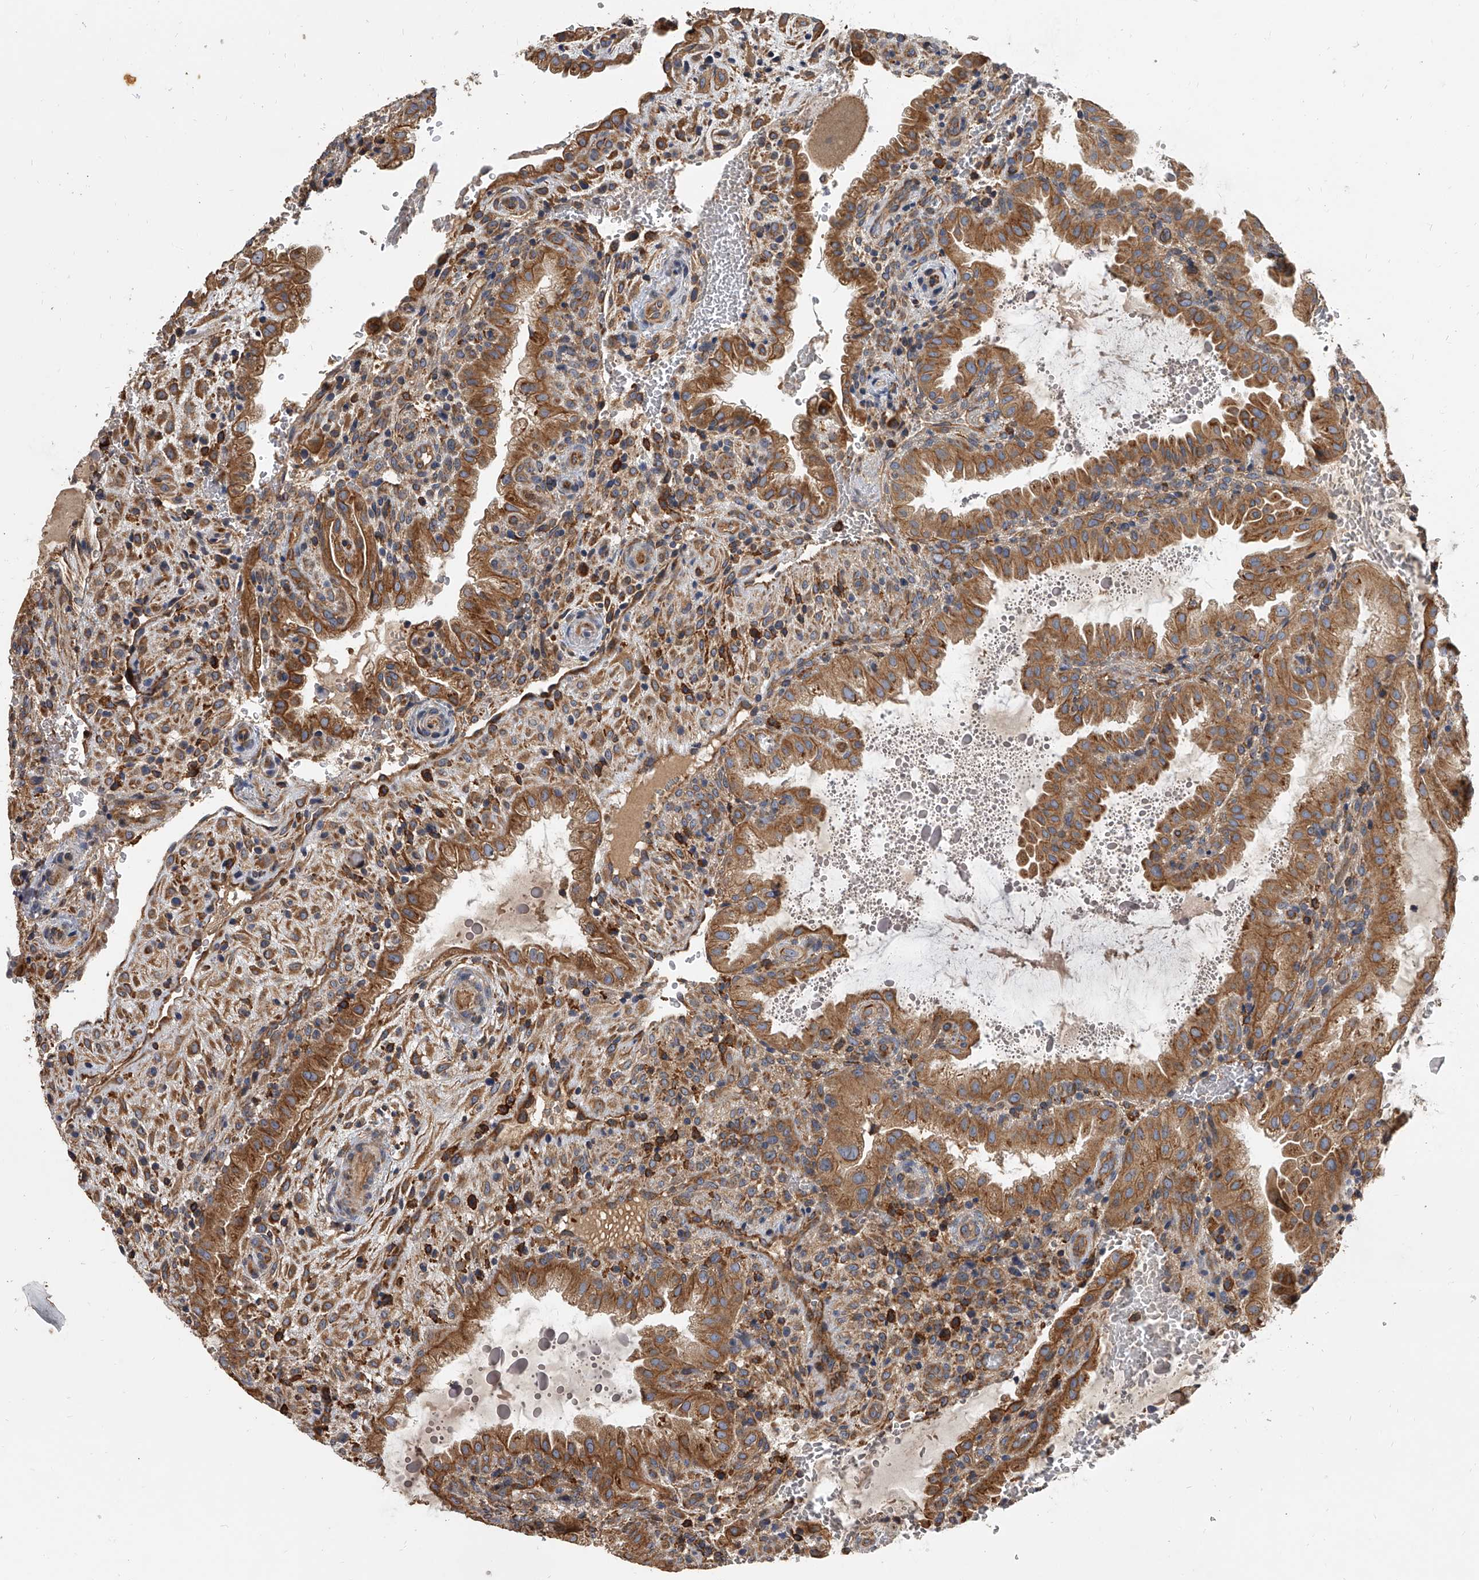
{"staining": {"intensity": "moderate", "quantity": ">75%", "location": "cytoplasmic/membranous"}, "tissue": "placenta", "cell_type": "Decidual cells", "image_type": "normal", "snomed": [{"axis": "morphology", "description": "Normal tissue, NOS"}, {"axis": "topography", "description": "Placenta"}], "caption": "Protein staining reveals moderate cytoplasmic/membranous positivity in approximately >75% of decidual cells in benign placenta. (DAB (3,3'-diaminobenzidine) IHC with brightfield microscopy, high magnification).", "gene": "EXOC4", "patient": {"sex": "female", "age": 35}}